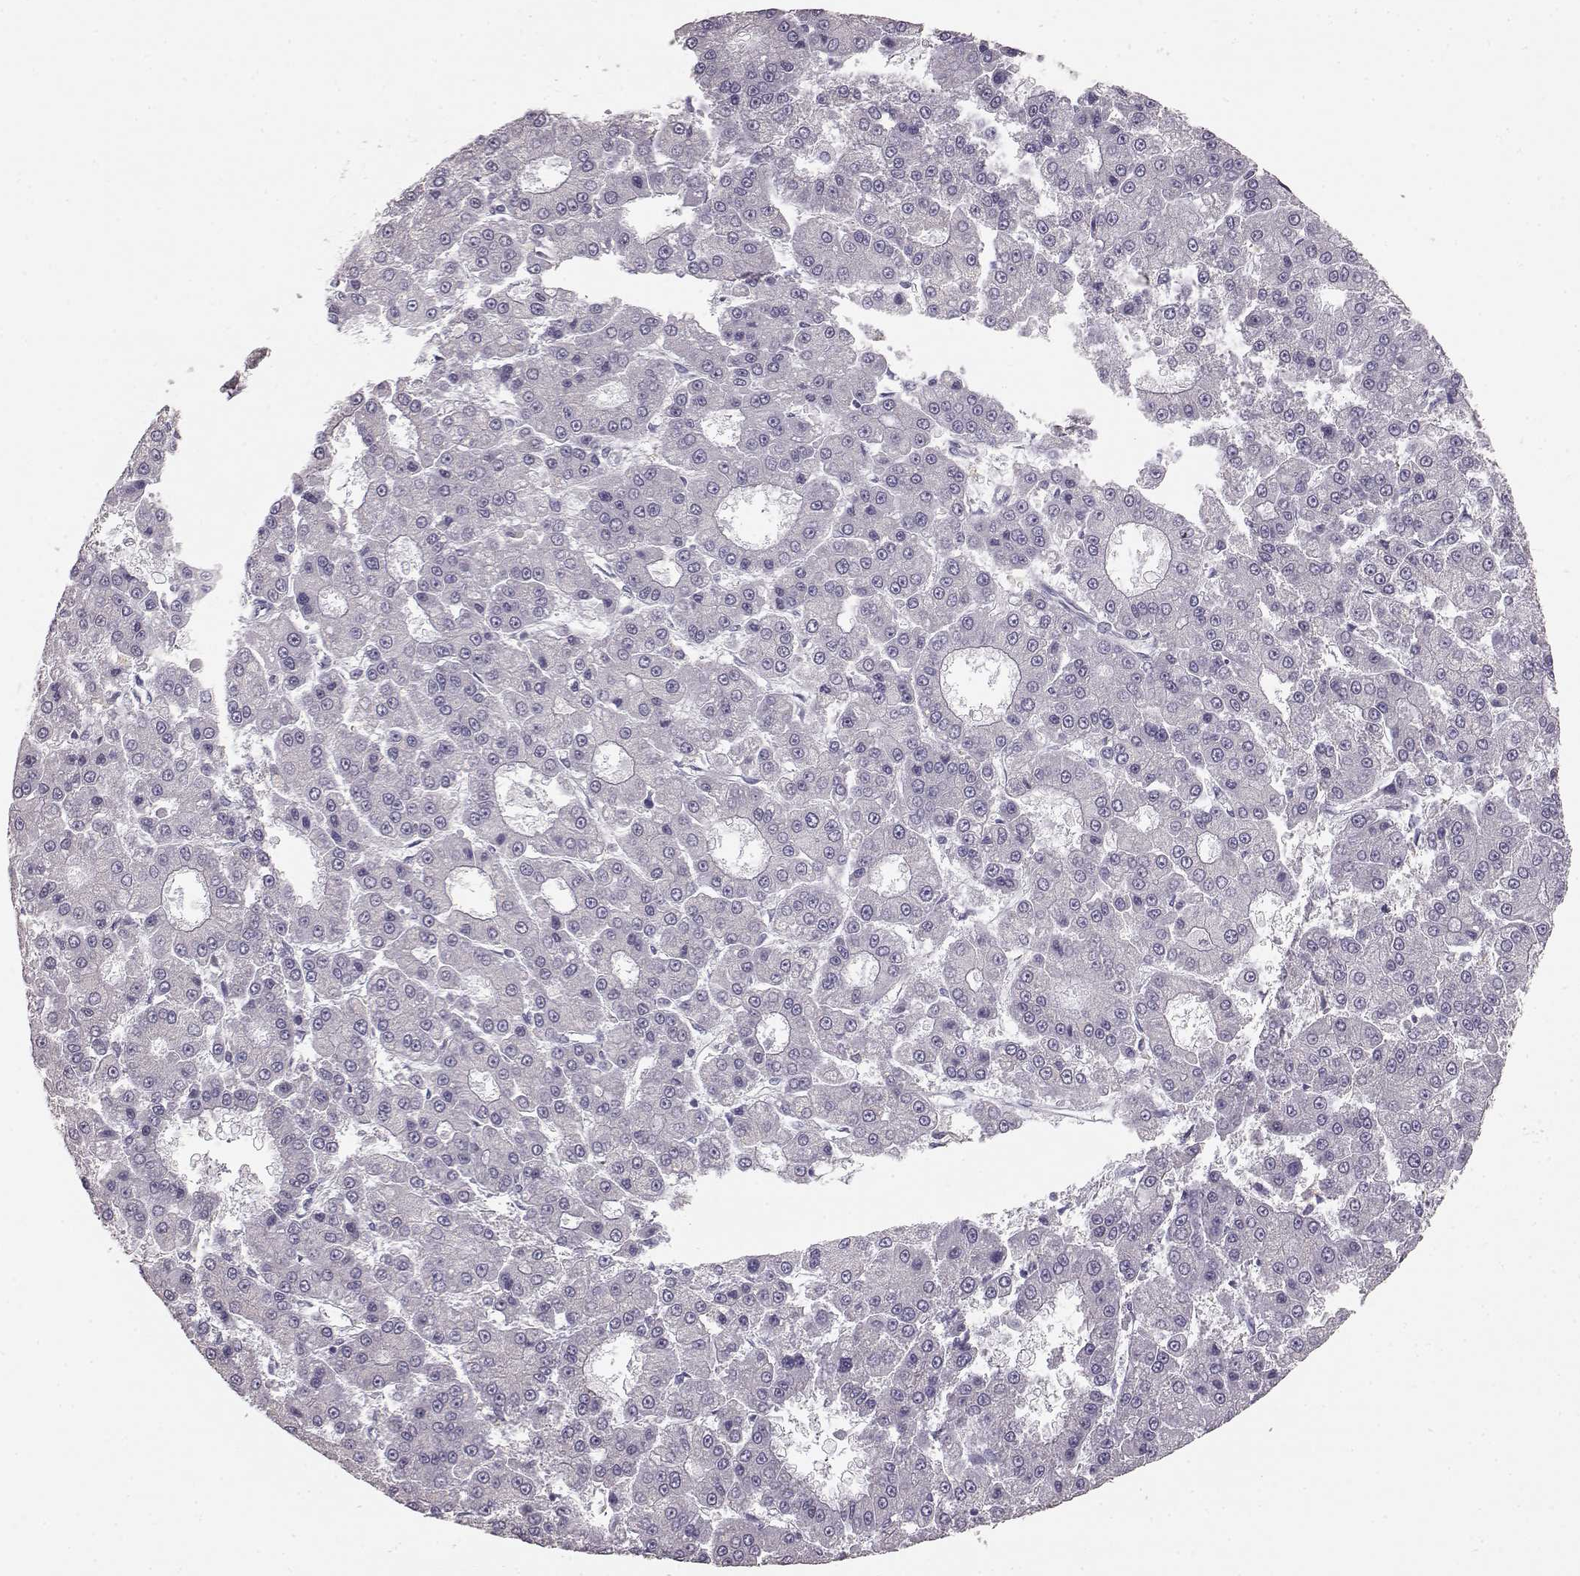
{"staining": {"intensity": "negative", "quantity": "none", "location": "none"}, "tissue": "liver cancer", "cell_type": "Tumor cells", "image_type": "cancer", "snomed": [{"axis": "morphology", "description": "Carcinoma, Hepatocellular, NOS"}, {"axis": "topography", "description": "Liver"}], "caption": "High power microscopy micrograph of an IHC photomicrograph of hepatocellular carcinoma (liver), revealing no significant positivity in tumor cells.", "gene": "GABRG3", "patient": {"sex": "male", "age": 70}}